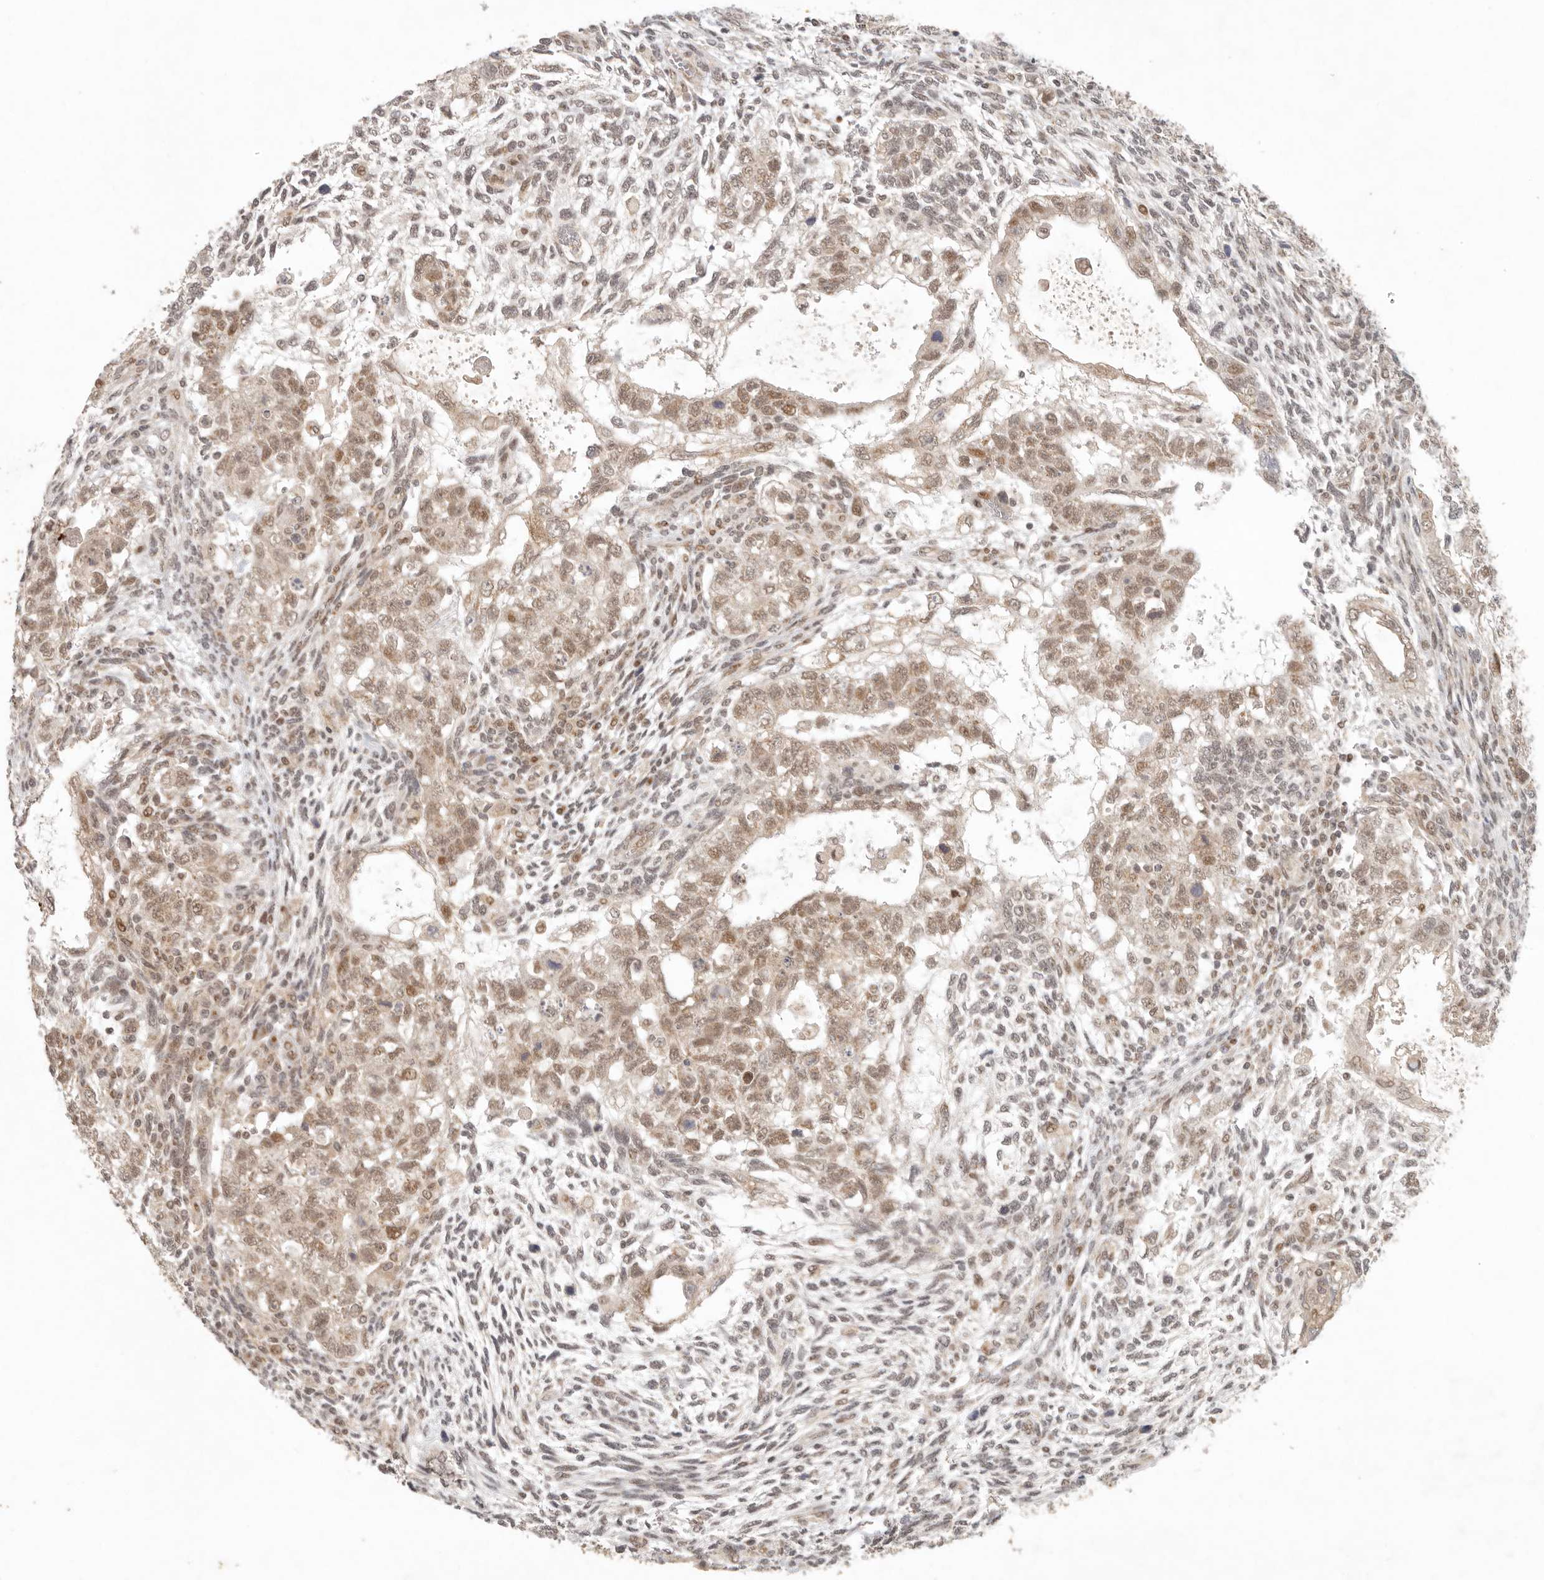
{"staining": {"intensity": "moderate", "quantity": ">75%", "location": "cytoplasmic/membranous,nuclear"}, "tissue": "testis cancer", "cell_type": "Tumor cells", "image_type": "cancer", "snomed": [{"axis": "morphology", "description": "Carcinoma, Embryonal, NOS"}, {"axis": "topography", "description": "Testis"}], "caption": "High-power microscopy captured an IHC micrograph of testis cancer, revealing moderate cytoplasmic/membranous and nuclear positivity in approximately >75% of tumor cells.", "gene": "LRRC75A", "patient": {"sex": "male", "age": 37}}